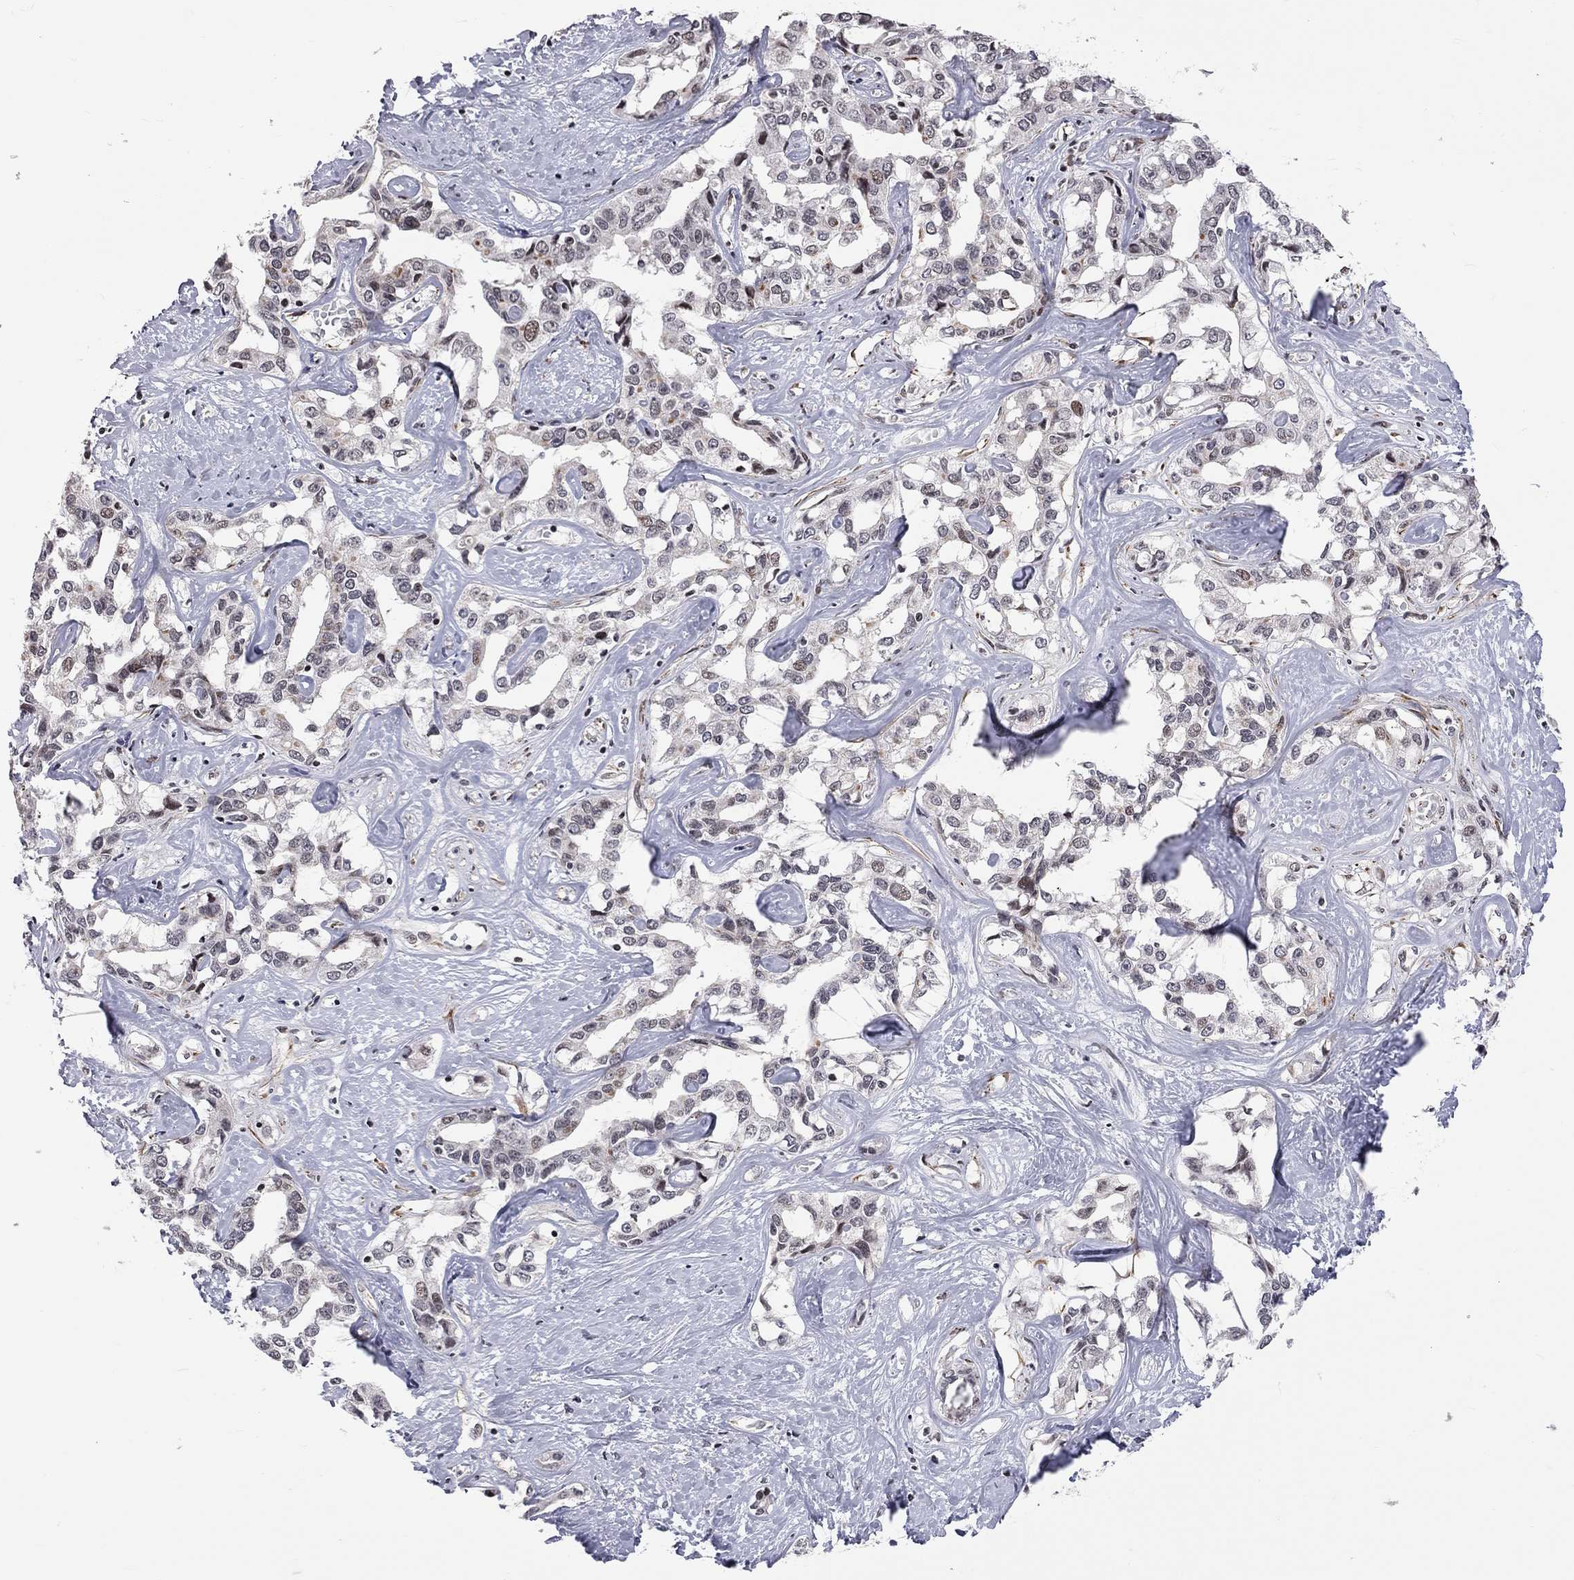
{"staining": {"intensity": "negative", "quantity": "none", "location": "none"}, "tissue": "liver cancer", "cell_type": "Tumor cells", "image_type": "cancer", "snomed": [{"axis": "morphology", "description": "Cholangiocarcinoma"}, {"axis": "topography", "description": "Liver"}], "caption": "Tumor cells are negative for protein expression in human liver cancer (cholangiocarcinoma).", "gene": "MTNR1B", "patient": {"sex": "male", "age": 59}}